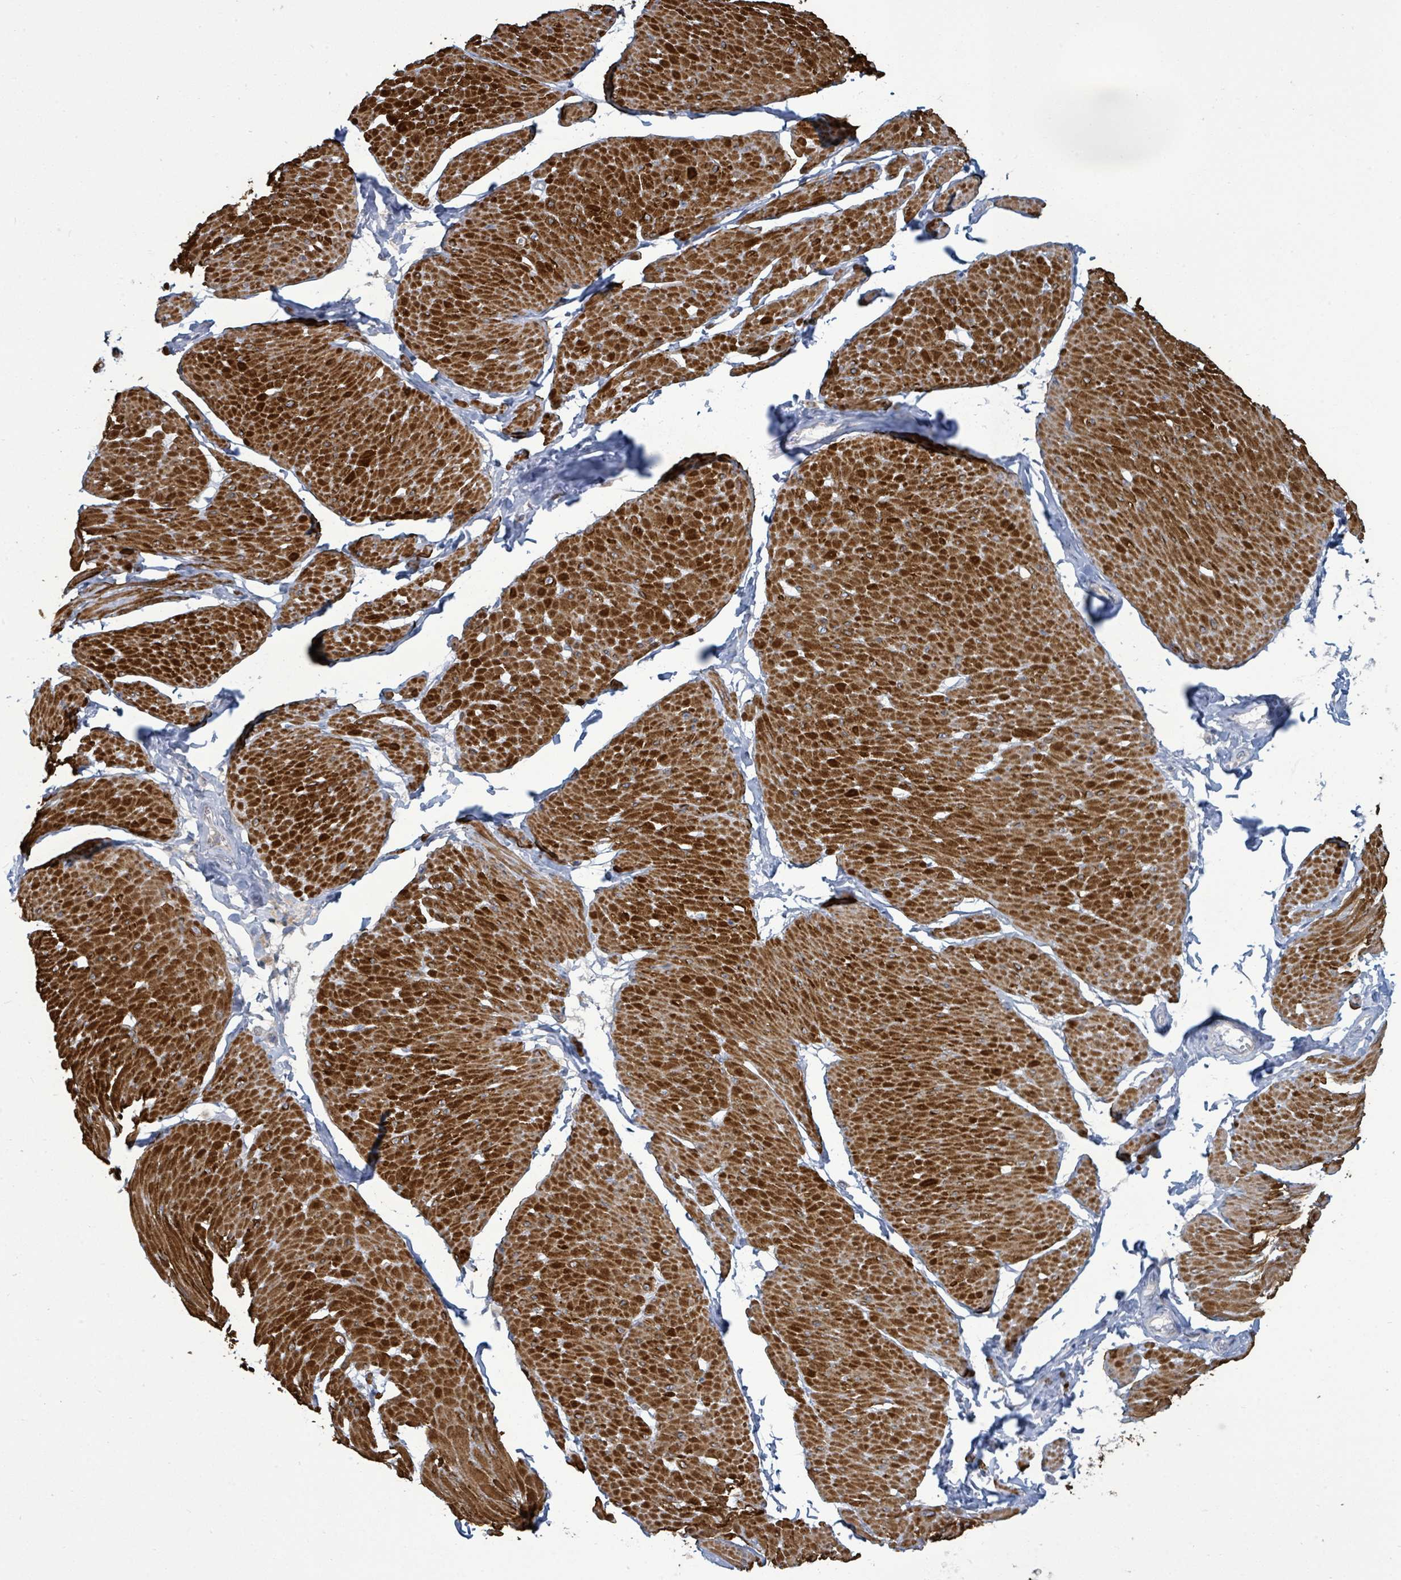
{"staining": {"intensity": "strong", "quantity": ">75%", "location": "cytoplasmic/membranous"}, "tissue": "smooth muscle", "cell_type": "Smooth muscle cells", "image_type": "normal", "snomed": [{"axis": "morphology", "description": "Urothelial carcinoma, High grade"}, {"axis": "topography", "description": "Urinary bladder"}], "caption": "Immunohistochemistry (IHC) micrograph of normal smooth muscle: human smooth muscle stained using IHC reveals high levels of strong protein expression localized specifically in the cytoplasmic/membranous of smooth muscle cells, appearing as a cytoplasmic/membranous brown color.", "gene": "SIRPB1", "patient": {"sex": "male", "age": 46}}